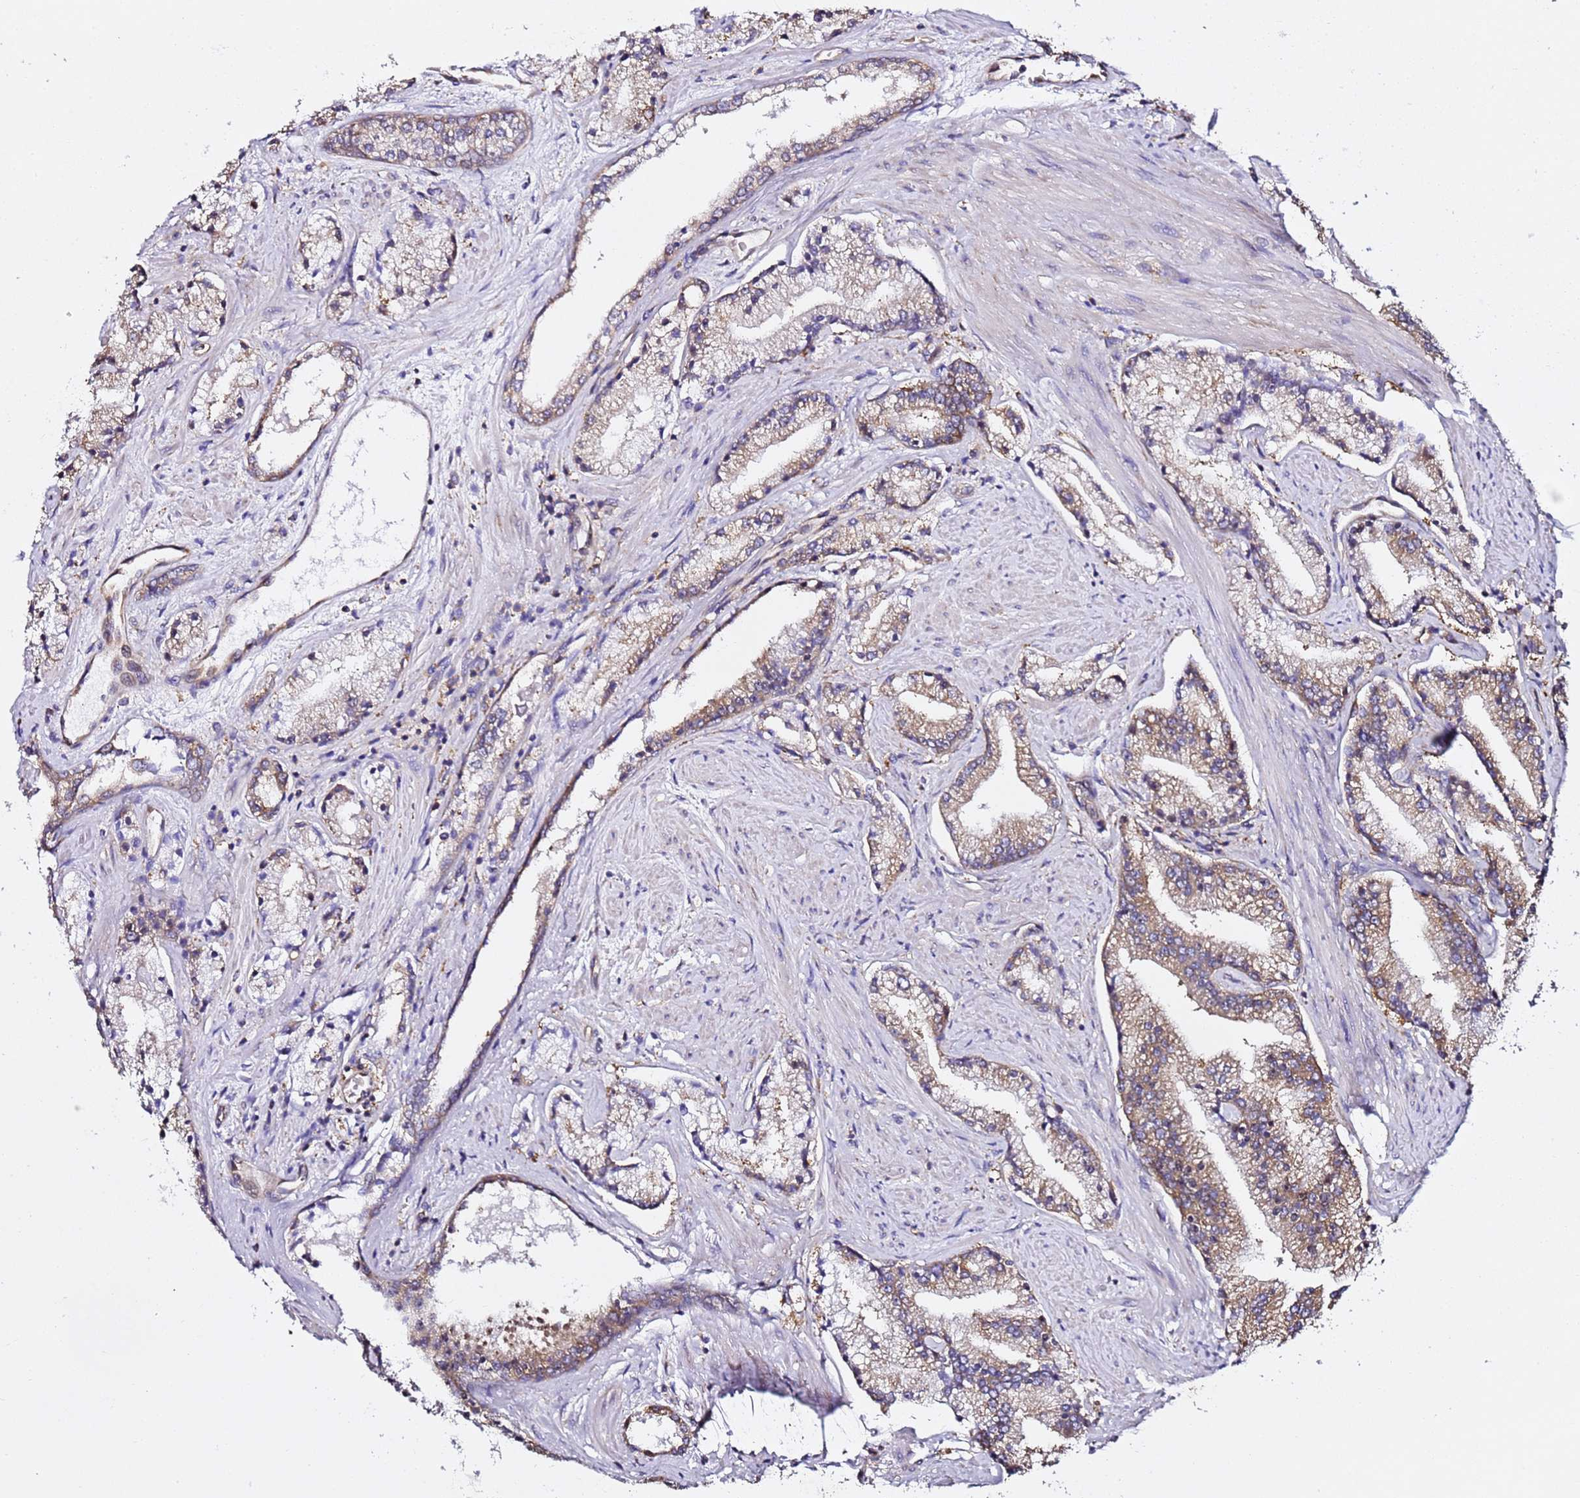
{"staining": {"intensity": "moderate", "quantity": "25%-75%", "location": "cytoplasmic/membranous"}, "tissue": "prostate cancer", "cell_type": "Tumor cells", "image_type": "cancer", "snomed": [{"axis": "morphology", "description": "Adenocarcinoma, High grade"}, {"axis": "topography", "description": "Prostate"}], "caption": "Prostate cancer (adenocarcinoma (high-grade)) tissue displays moderate cytoplasmic/membranous staining in about 25%-75% of tumor cells", "gene": "TPST1", "patient": {"sex": "male", "age": 67}}